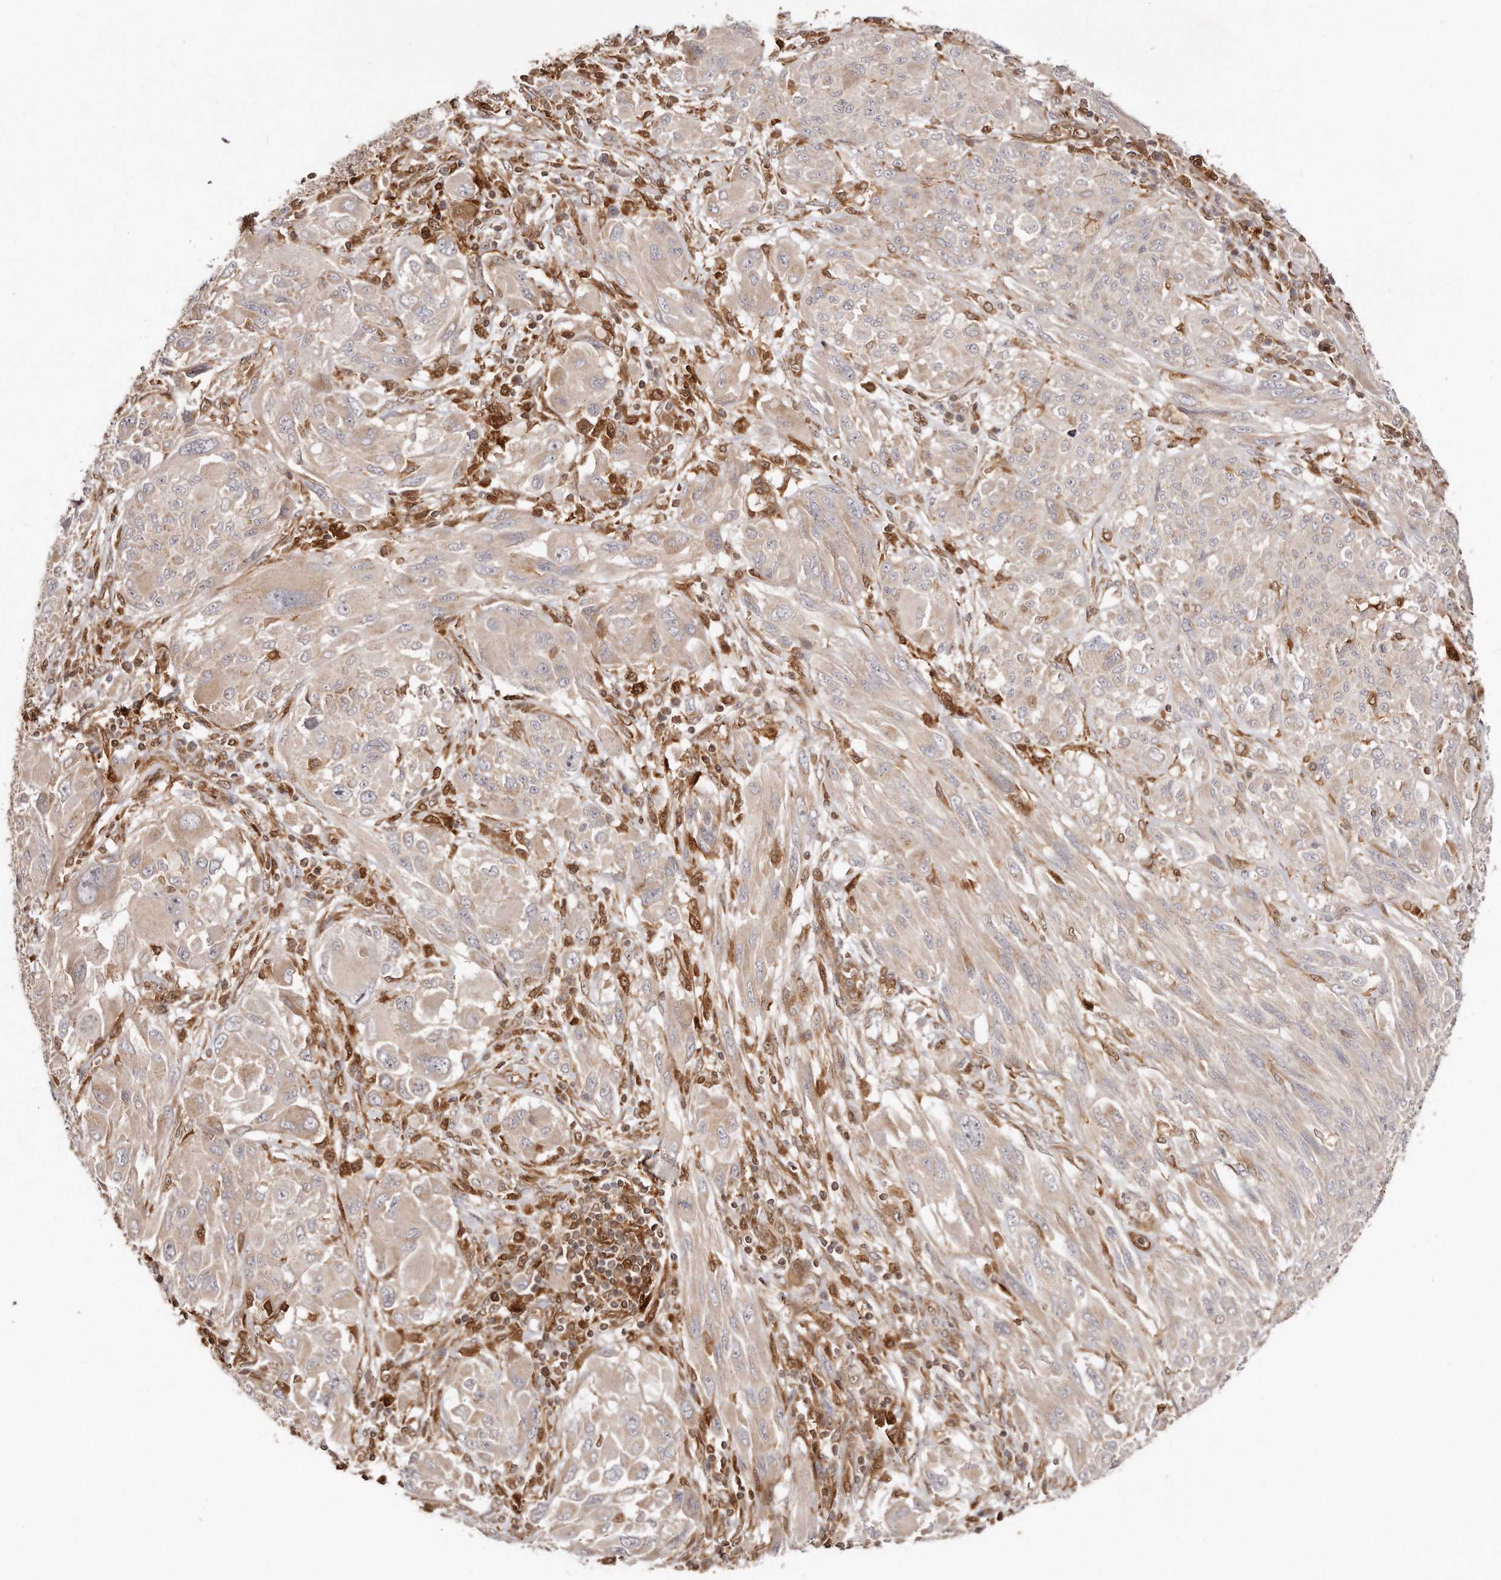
{"staining": {"intensity": "weak", "quantity": "<25%", "location": "cytoplasmic/membranous"}, "tissue": "melanoma", "cell_type": "Tumor cells", "image_type": "cancer", "snomed": [{"axis": "morphology", "description": "Malignant melanoma, NOS"}, {"axis": "topography", "description": "Skin"}], "caption": "Malignant melanoma stained for a protein using immunohistochemistry displays no staining tumor cells.", "gene": "GBP4", "patient": {"sex": "female", "age": 91}}